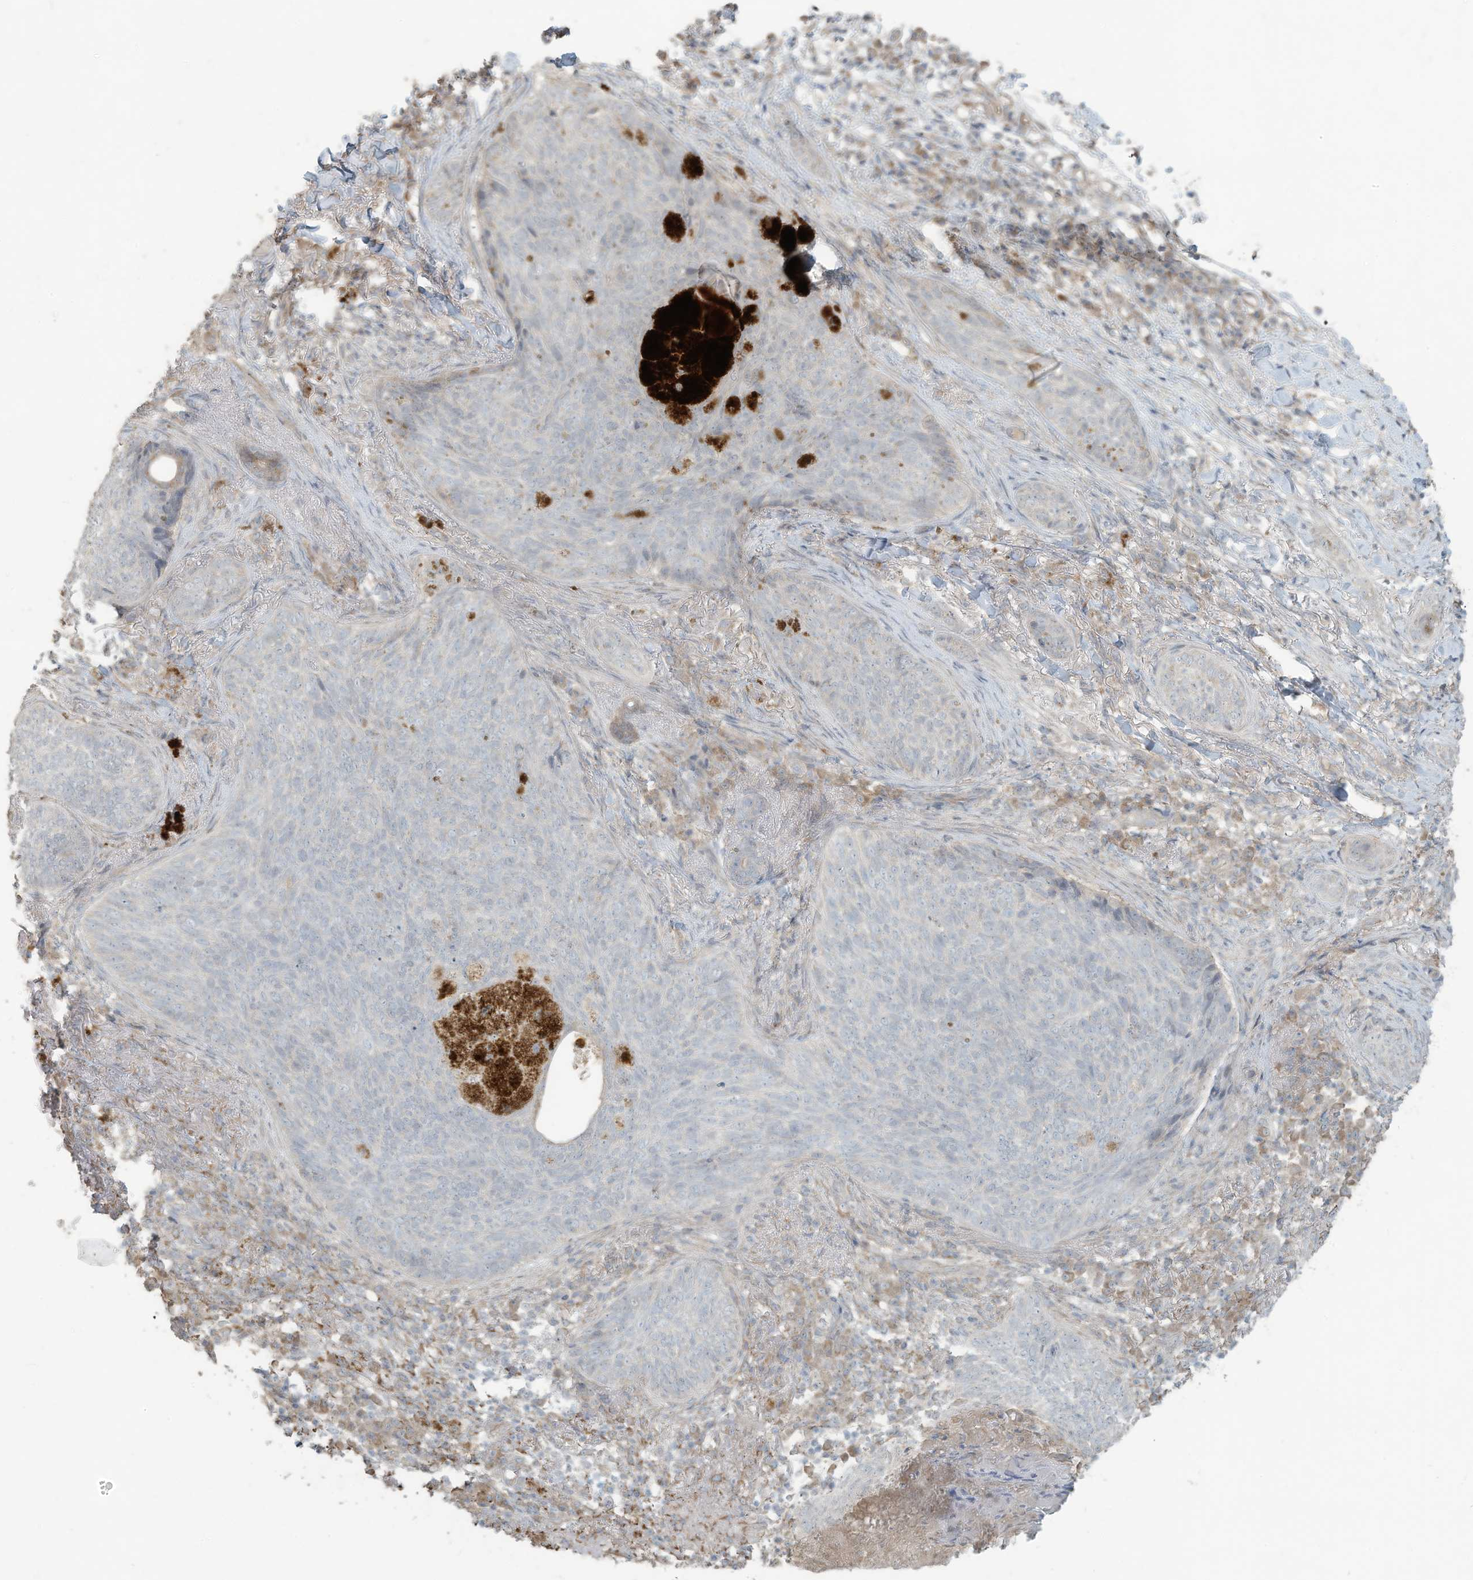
{"staining": {"intensity": "negative", "quantity": "none", "location": "none"}, "tissue": "skin cancer", "cell_type": "Tumor cells", "image_type": "cancer", "snomed": [{"axis": "morphology", "description": "Basal cell carcinoma"}, {"axis": "topography", "description": "Skin"}], "caption": "Immunohistochemistry of human skin cancer shows no expression in tumor cells.", "gene": "MAGIX", "patient": {"sex": "male", "age": 85}}